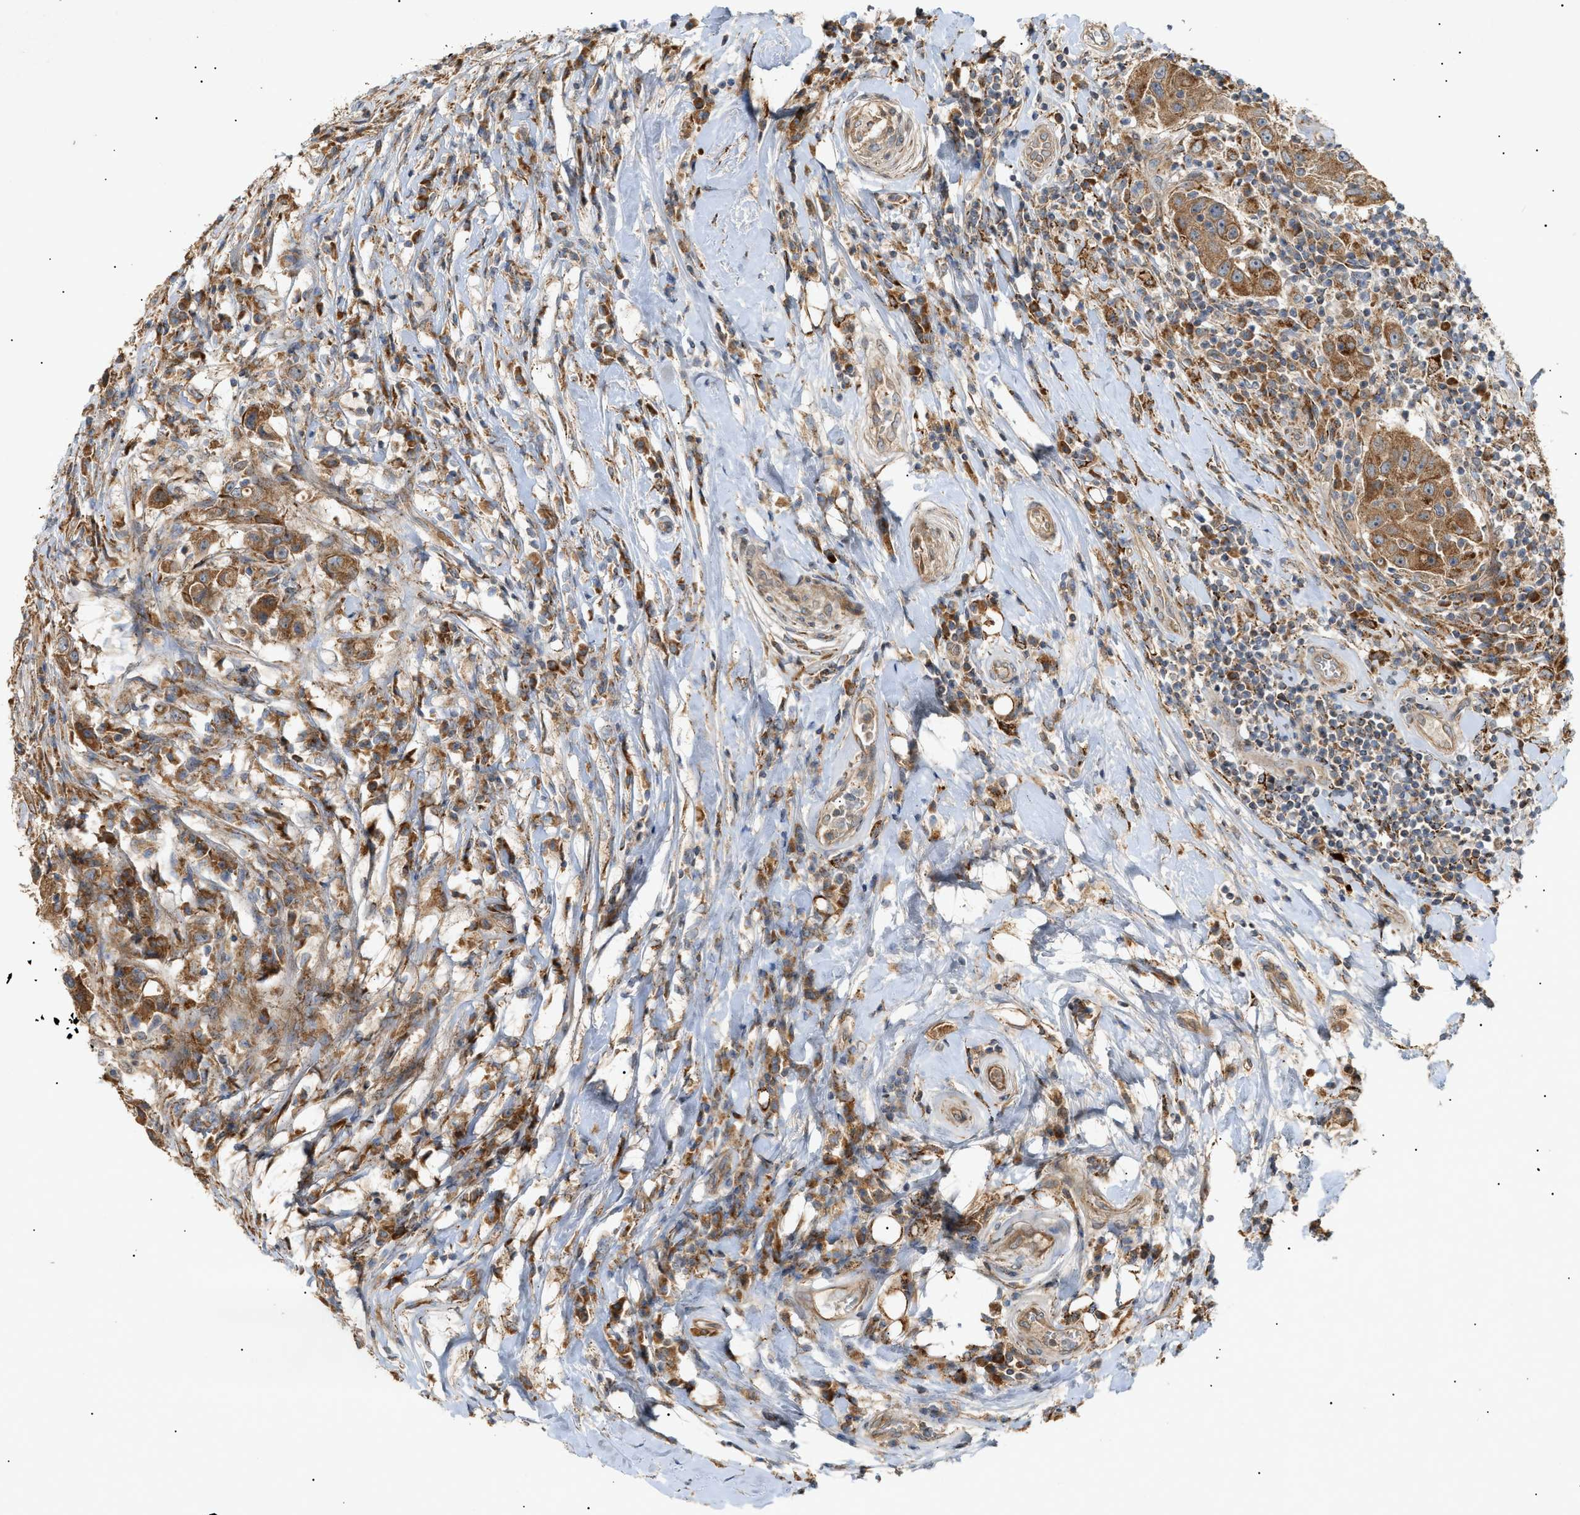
{"staining": {"intensity": "moderate", "quantity": ">75%", "location": "cytoplasmic/membranous"}, "tissue": "breast cancer", "cell_type": "Tumor cells", "image_type": "cancer", "snomed": [{"axis": "morphology", "description": "Duct carcinoma"}, {"axis": "topography", "description": "Breast"}], "caption": "Immunohistochemistry staining of breast infiltrating ductal carcinoma, which displays medium levels of moderate cytoplasmic/membranous staining in about >75% of tumor cells indicating moderate cytoplasmic/membranous protein positivity. The staining was performed using DAB (brown) for protein detection and nuclei were counterstained in hematoxylin (blue).", "gene": "MTCH1", "patient": {"sex": "female", "age": 27}}